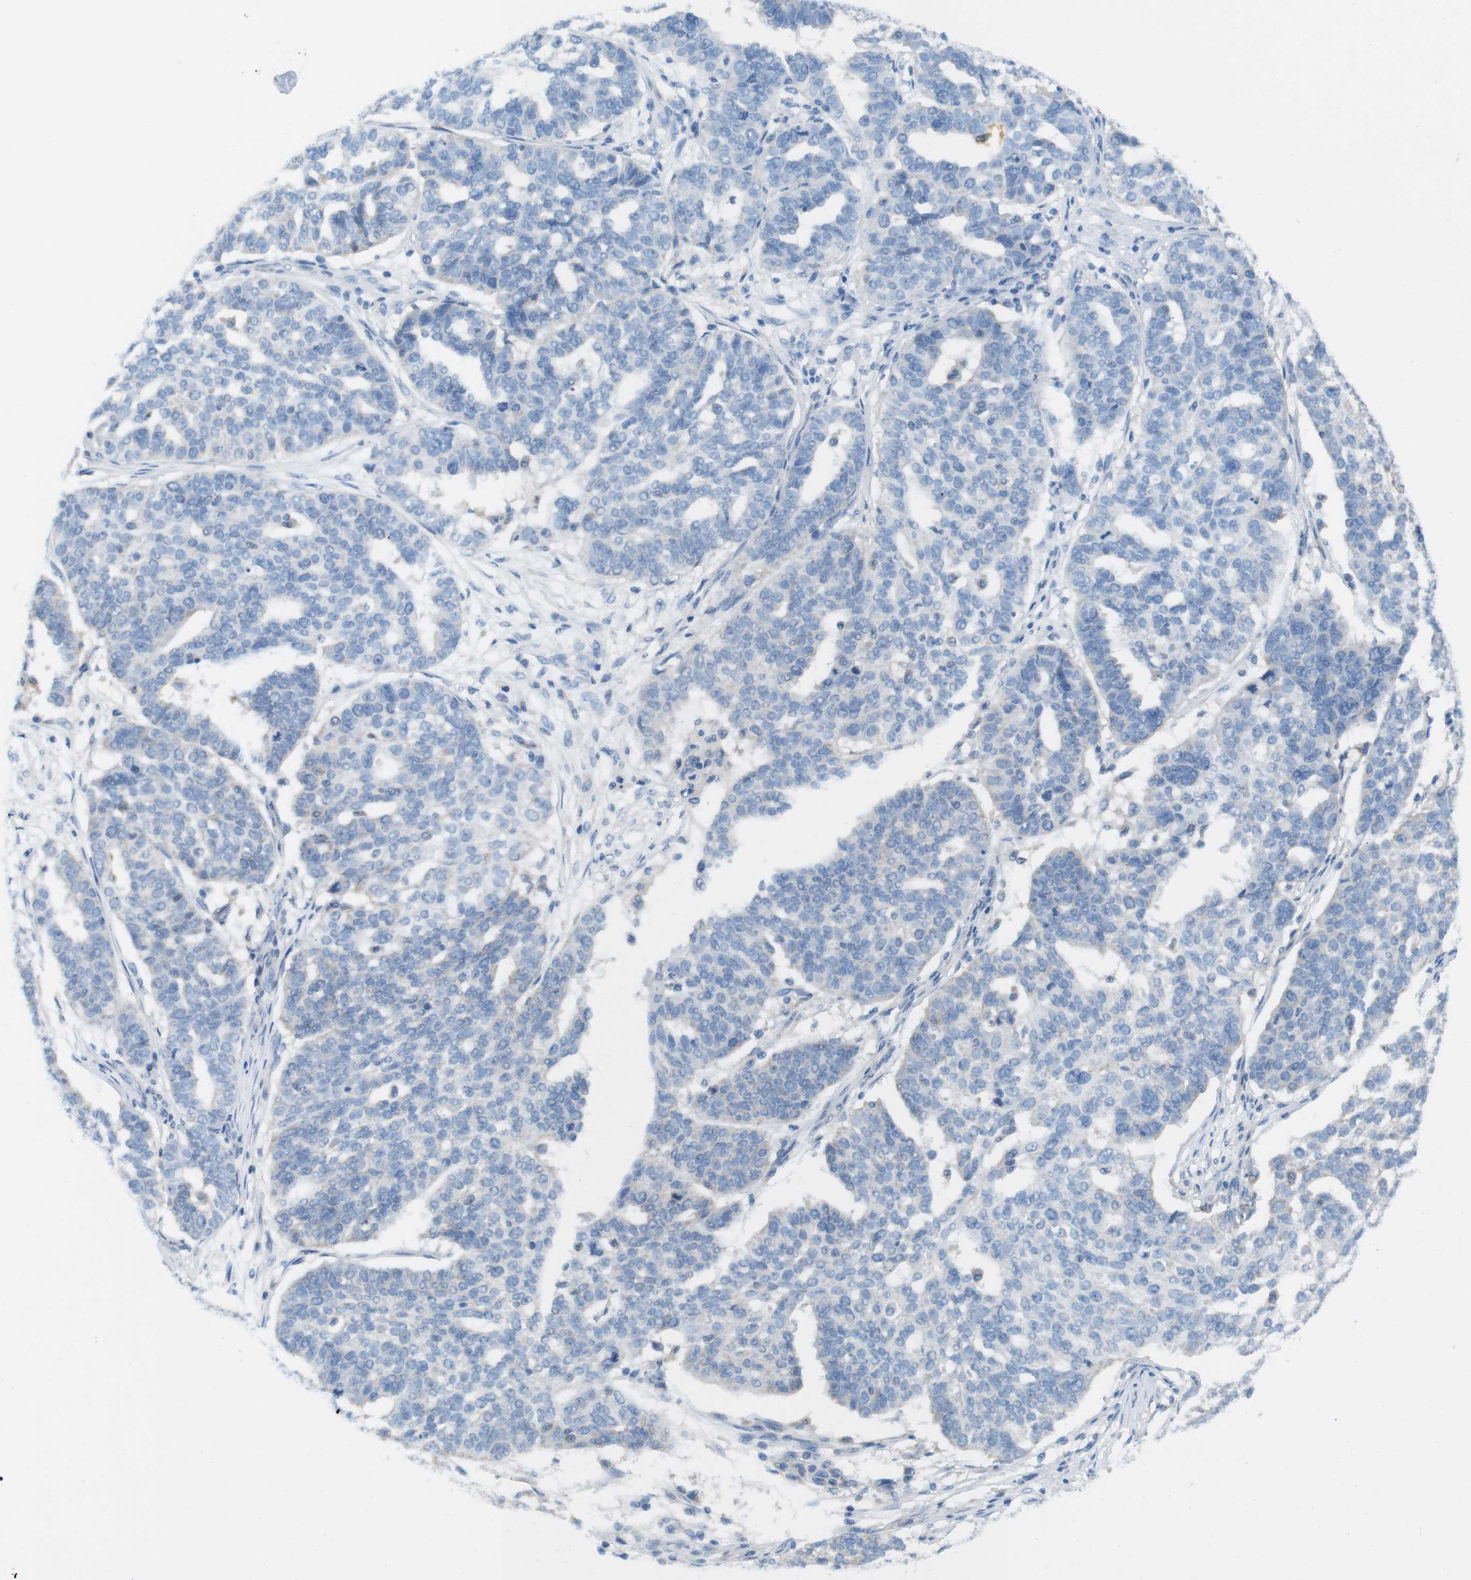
{"staining": {"intensity": "negative", "quantity": "none", "location": "none"}, "tissue": "ovarian cancer", "cell_type": "Tumor cells", "image_type": "cancer", "snomed": [{"axis": "morphology", "description": "Cystadenocarcinoma, serous, NOS"}, {"axis": "topography", "description": "Ovary"}], "caption": "An image of human ovarian cancer is negative for staining in tumor cells.", "gene": "MTHFD1", "patient": {"sex": "female", "age": 59}}